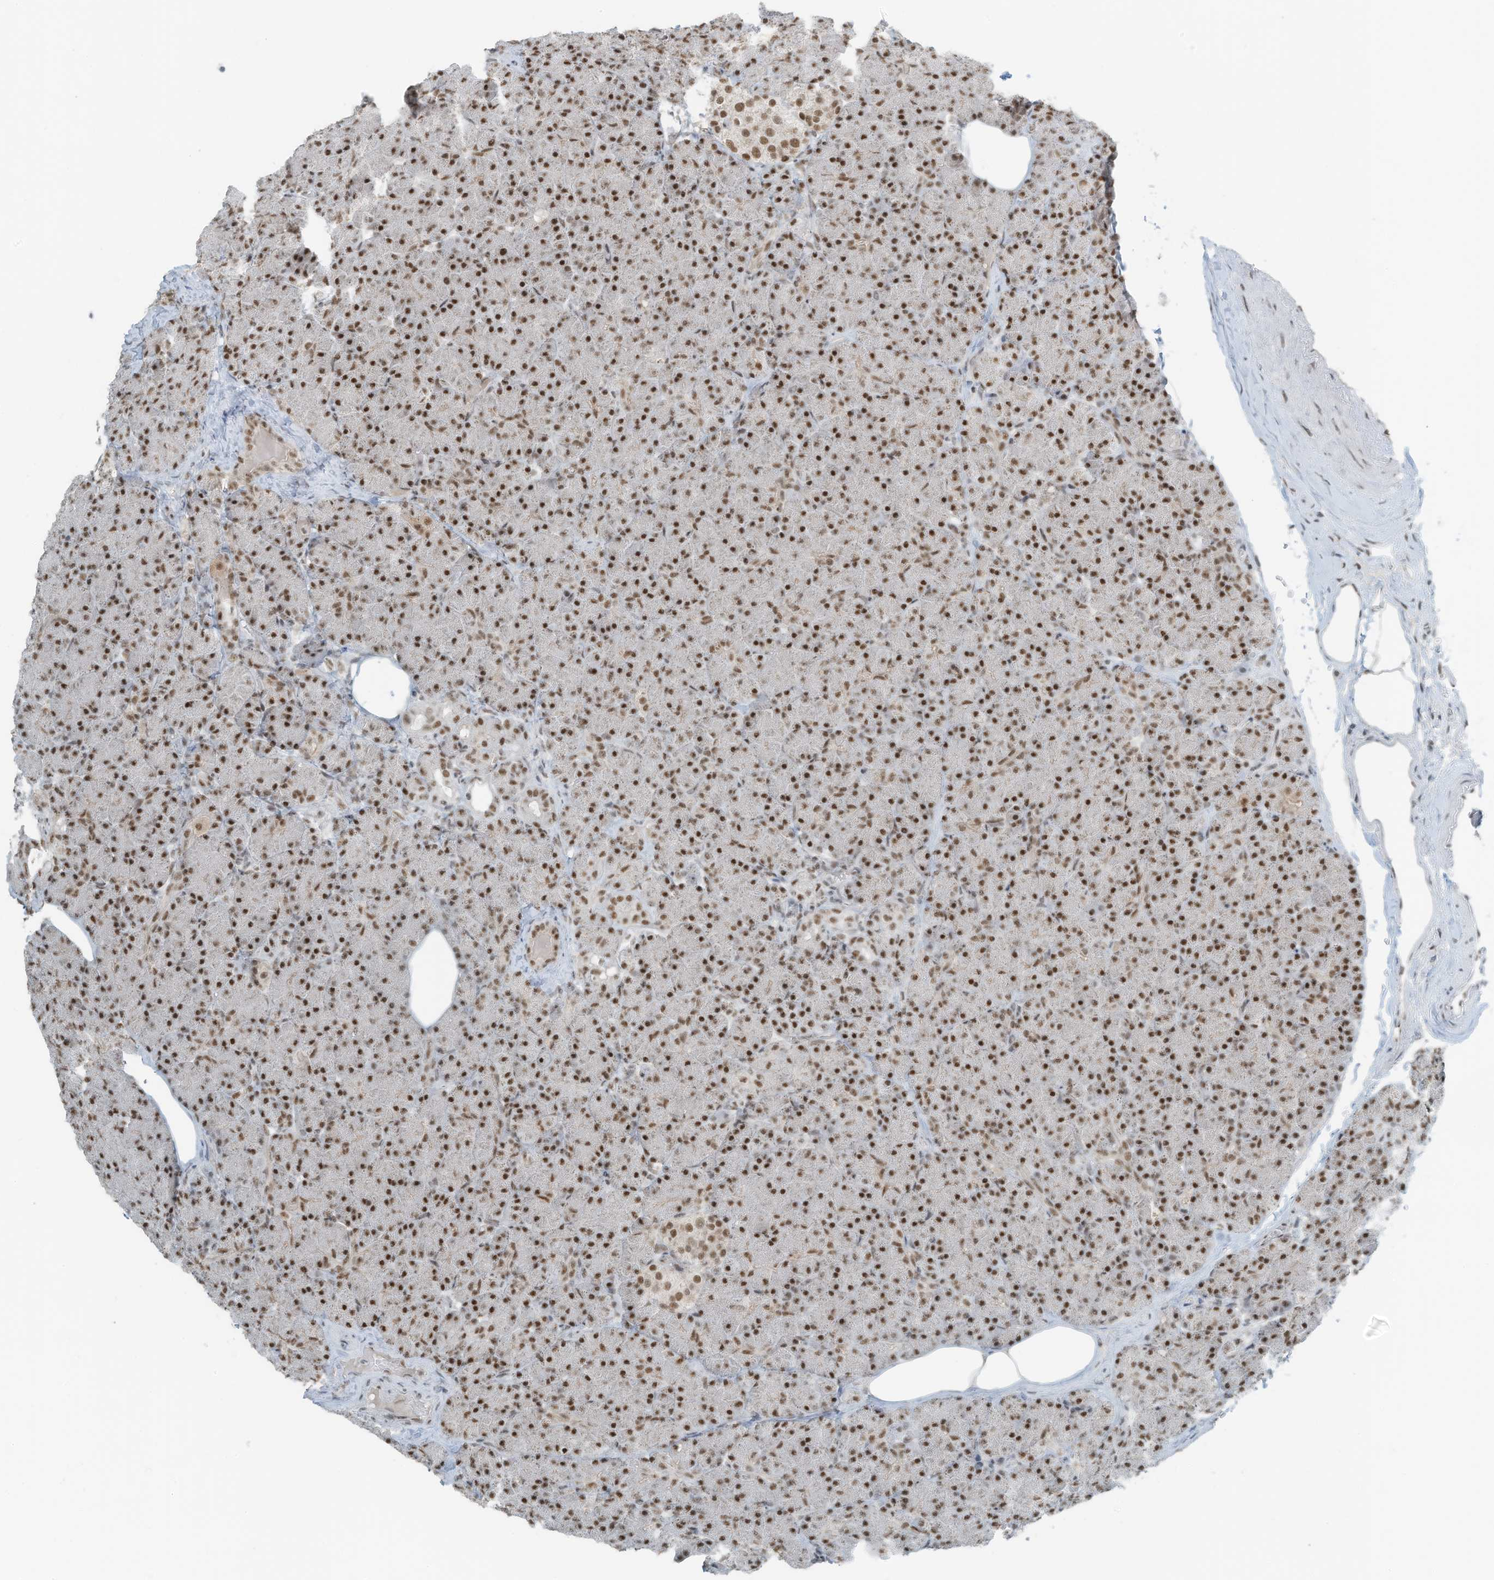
{"staining": {"intensity": "strong", "quantity": ">75%", "location": "nuclear"}, "tissue": "pancreas", "cell_type": "Exocrine glandular cells", "image_type": "normal", "snomed": [{"axis": "morphology", "description": "Normal tissue, NOS"}, {"axis": "topography", "description": "Pancreas"}], "caption": "Immunohistochemical staining of normal human pancreas displays high levels of strong nuclear positivity in approximately >75% of exocrine glandular cells. (DAB (3,3'-diaminobenzidine) IHC with brightfield microscopy, high magnification).", "gene": "WRNIP1", "patient": {"sex": "female", "age": 43}}